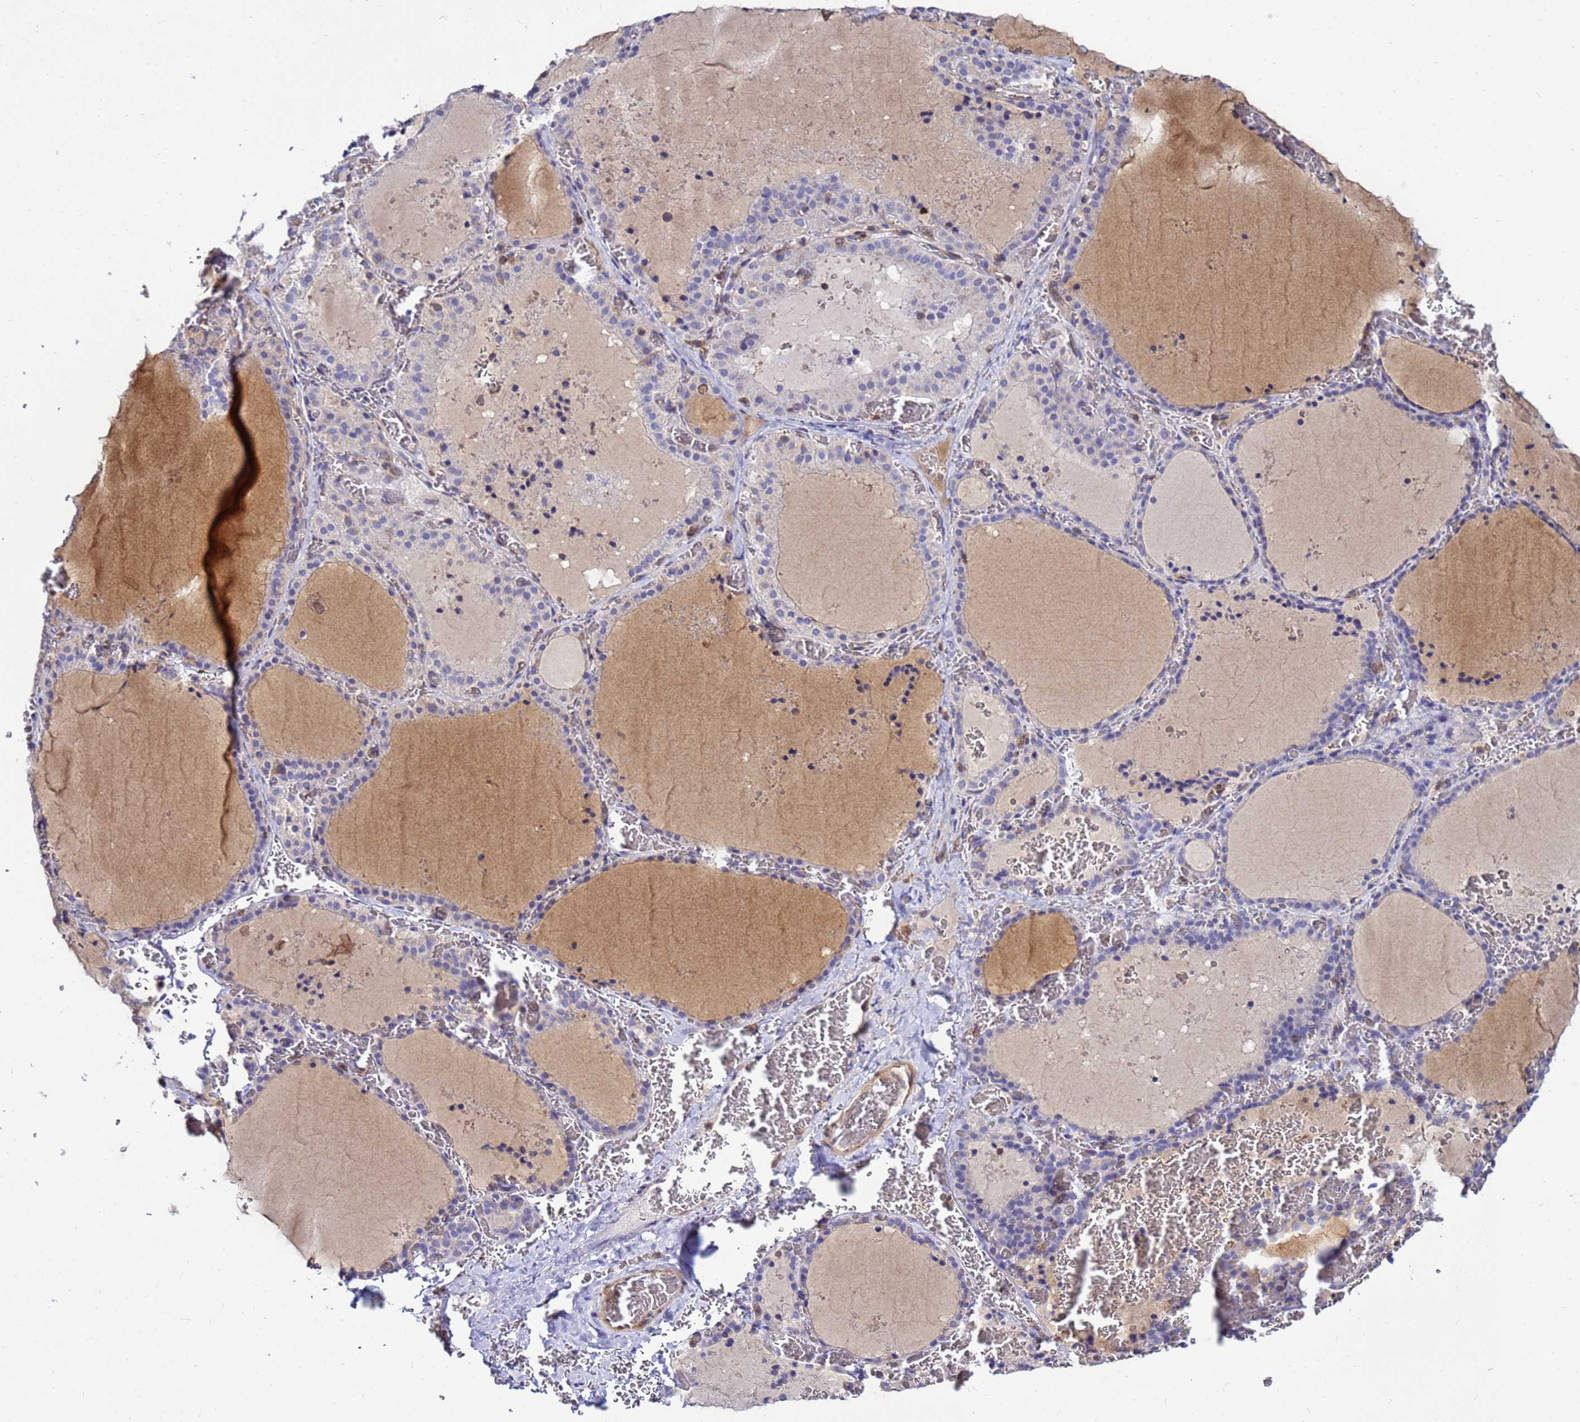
{"staining": {"intensity": "weak", "quantity": "<25%", "location": "cytoplasmic/membranous"}, "tissue": "thyroid gland", "cell_type": "Glandular cells", "image_type": "normal", "snomed": [{"axis": "morphology", "description": "Normal tissue, NOS"}, {"axis": "topography", "description": "Thyroid gland"}], "caption": "This is an immunohistochemistry (IHC) photomicrograph of normal thyroid gland. There is no staining in glandular cells.", "gene": "DBNDD2", "patient": {"sex": "female", "age": 39}}